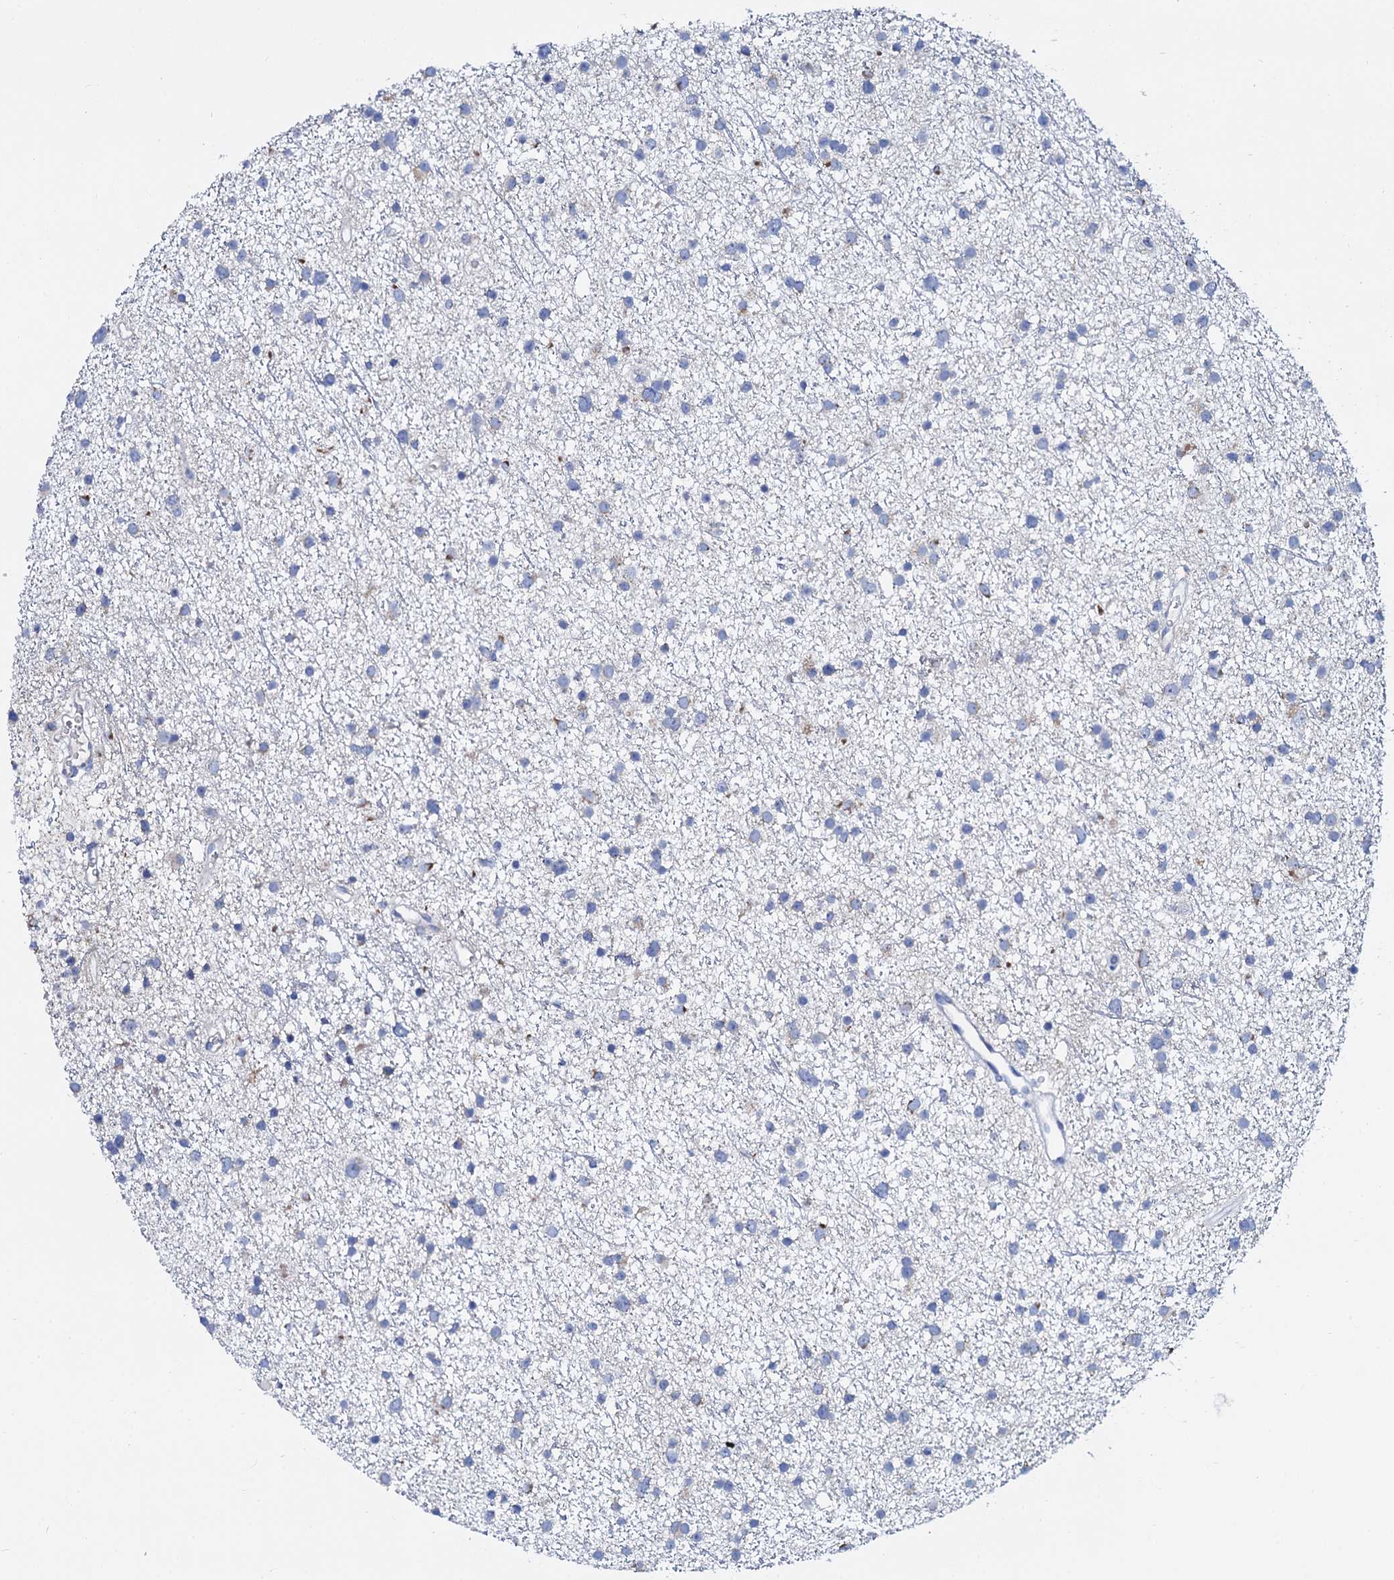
{"staining": {"intensity": "negative", "quantity": "none", "location": "none"}, "tissue": "glioma", "cell_type": "Tumor cells", "image_type": "cancer", "snomed": [{"axis": "morphology", "description": "Glioma, malignant, Low grade"}, {"axis": "topography", "description": "Cerebral cortex"}], "caption": "Tumor cells show no significant positivity in glioma.", "gene": "SLC37A4", "patient": {"sex": "female", "age": 39}}